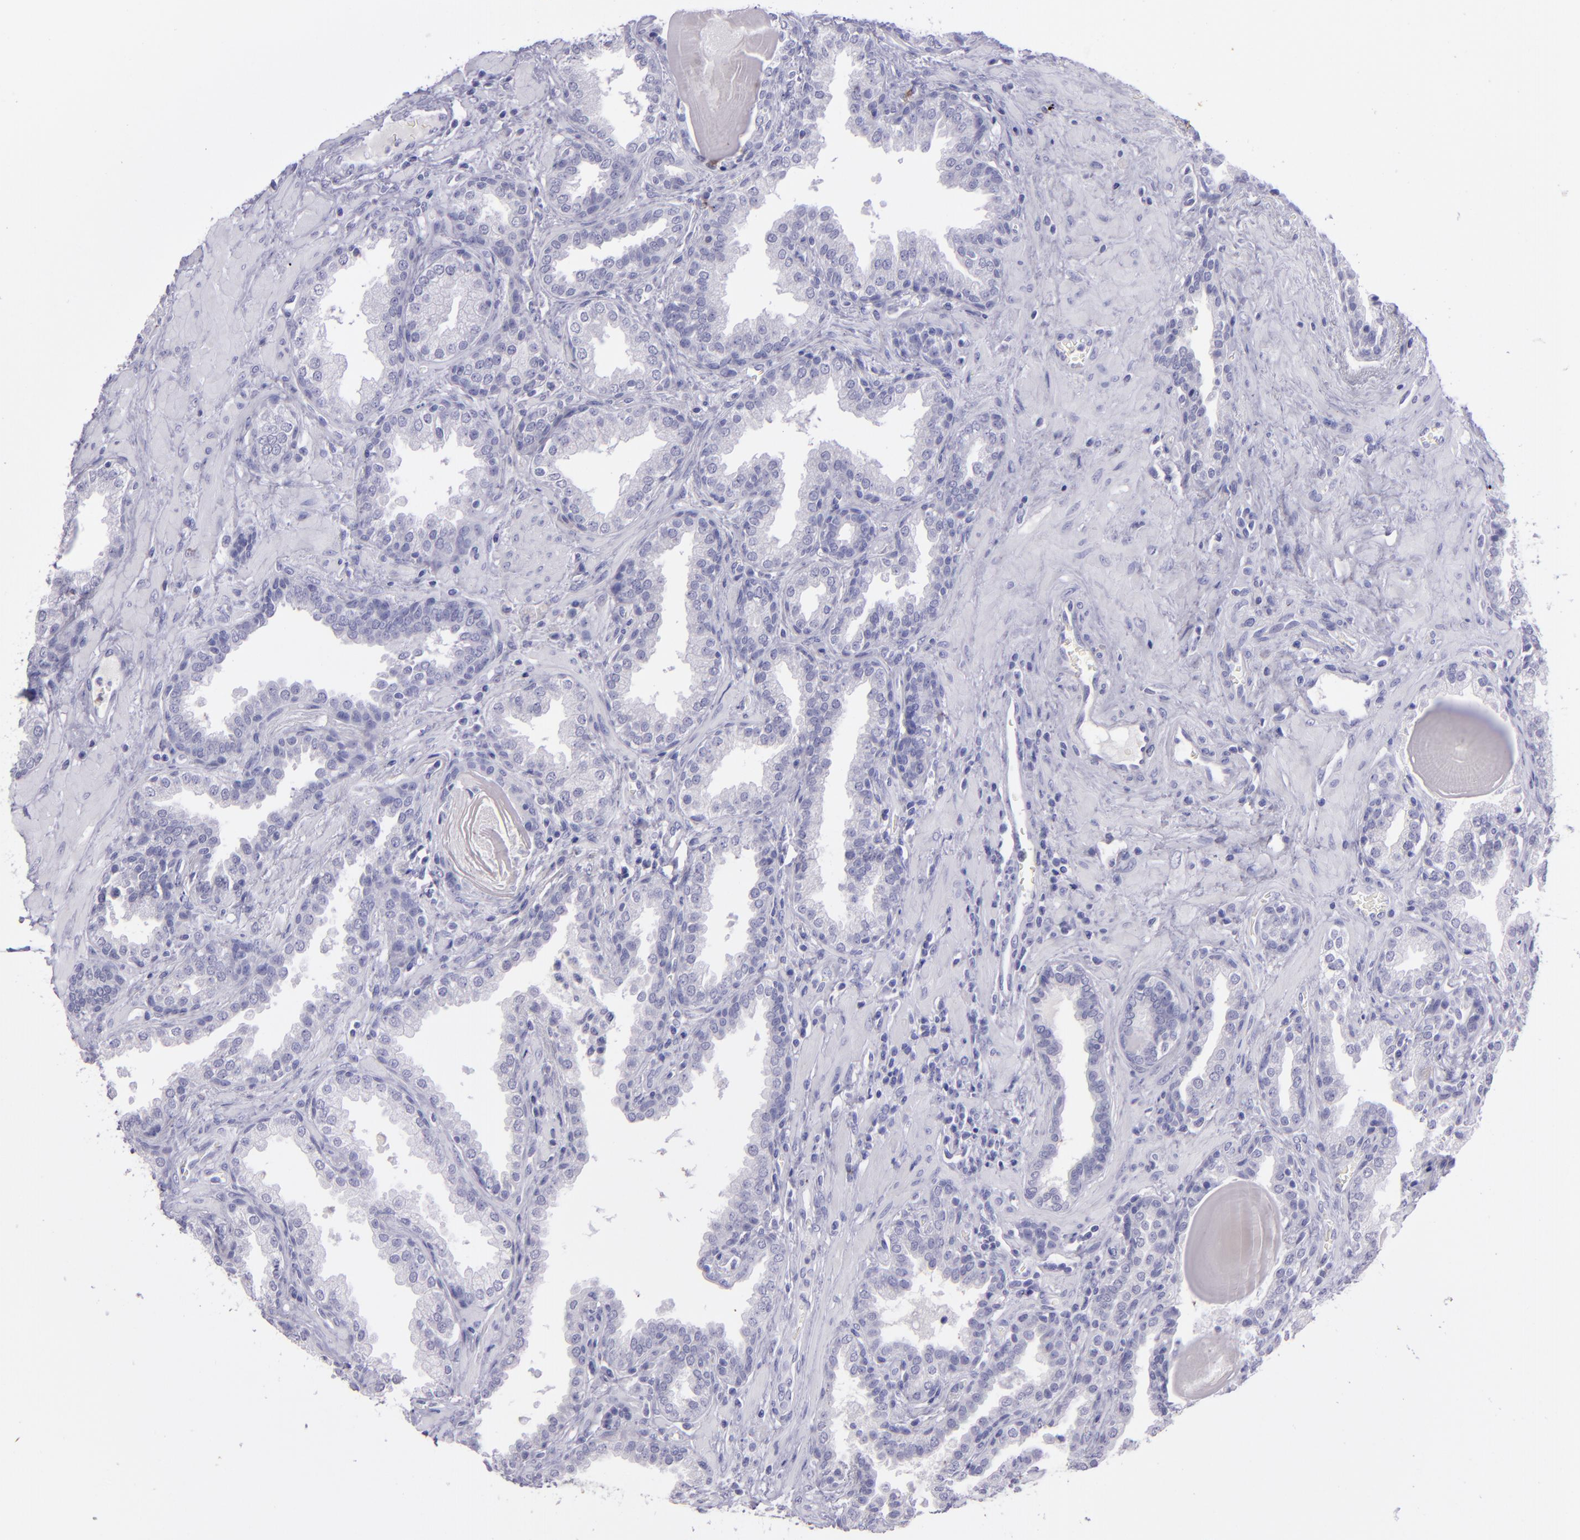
{"staining": {"intensity": "negative", "quantity": "none", "location": "none"}, "tissue": "prostate", "cell_type": "Glandular cells", "image_type": "normal", "snomed": [{"axis": "morphology", "description": "Normal tissue, NOS"}, {"axis": "topography", "description": "Prostate"}], "caption": "The image demonstrates no significant staining in glandular cells of prostate.", "gene": "TNNT3", "patient": {"sex": "male", "age": 51}}